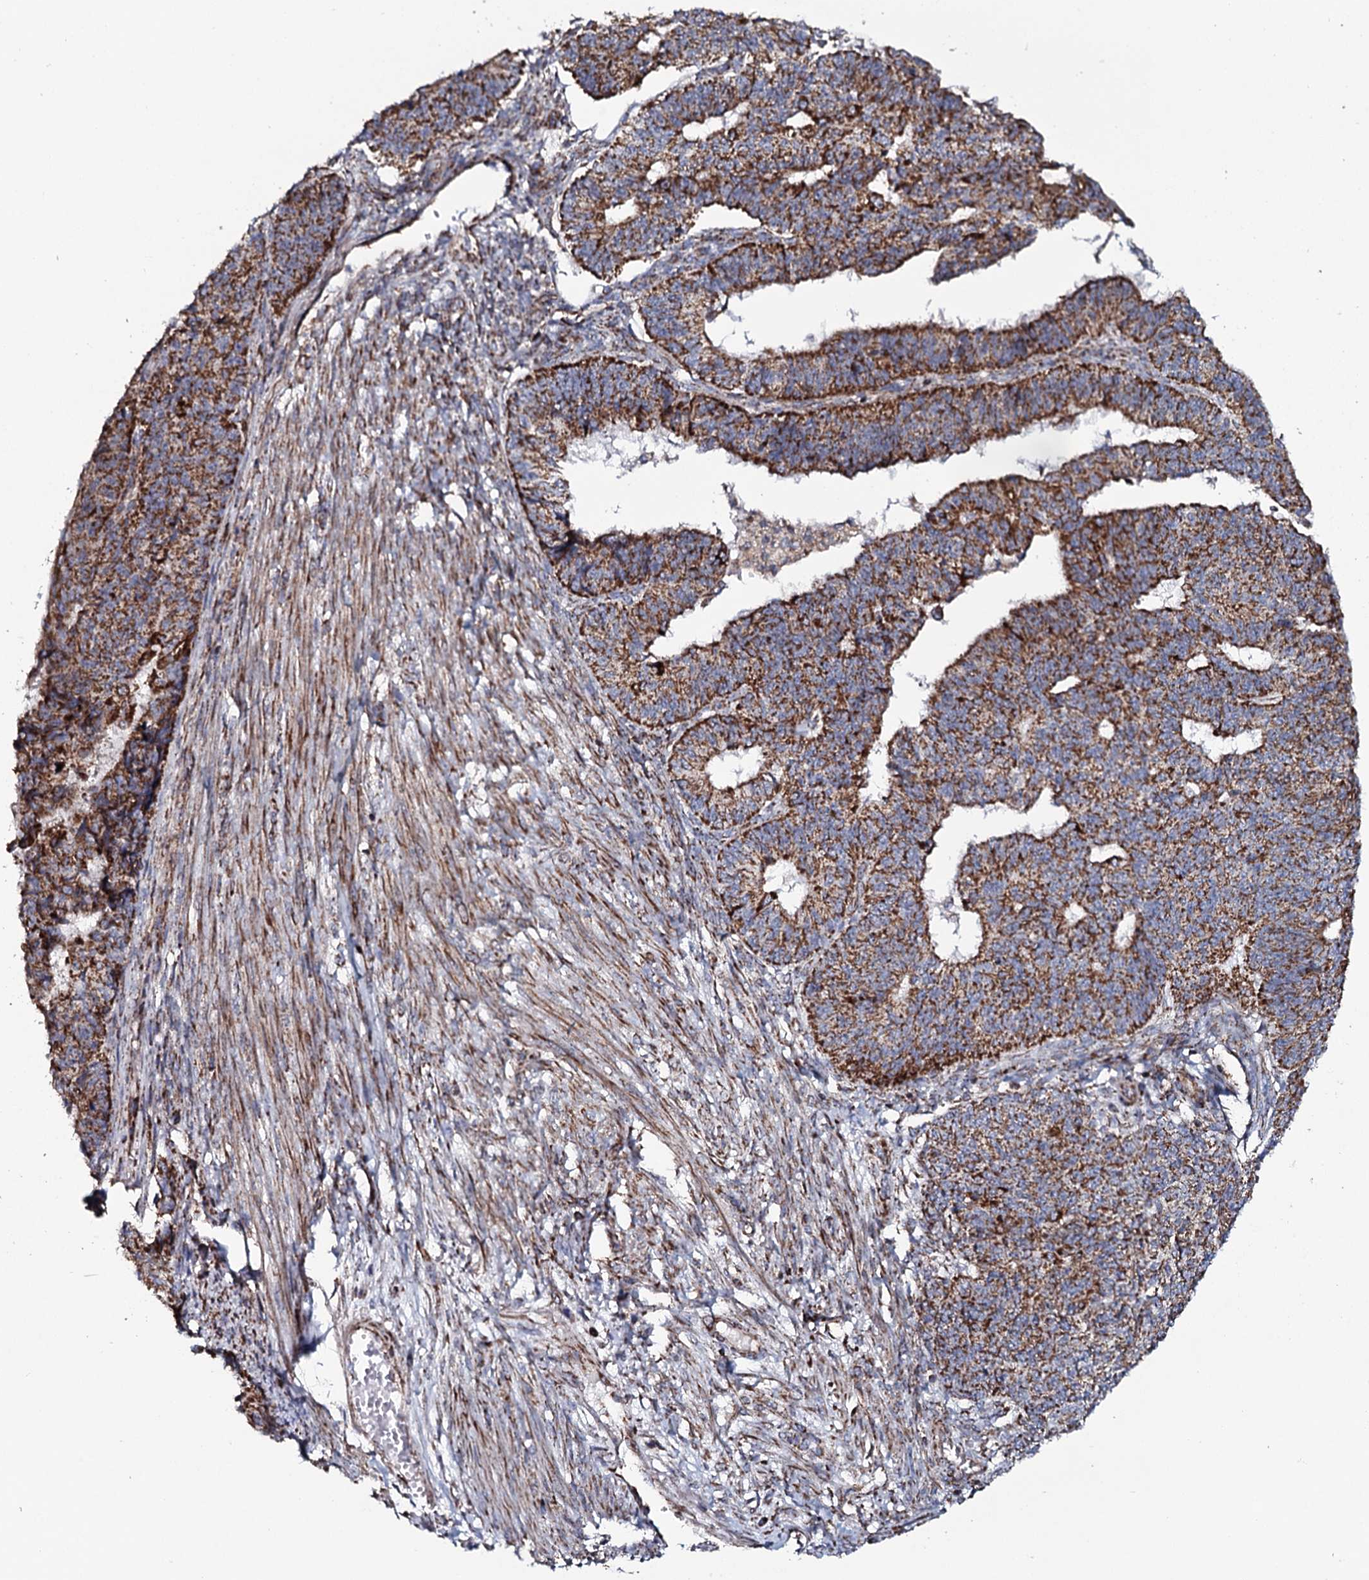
{"staining": {"intensity": "strong", "quantity": ">75%", "location": "cytoplasmic/membranous"}, "tissue": "endometrial cancer", "cell_type": "Tumor cells", "image_type": "cancer", "snomed": [{"axis": "morphology", "description": "Adenocarcinoma, NOS"}, {"axis": "topography", "description": "Endometrium"}], "caption": "Immunohistochemical staining of adenocarcinoma (endometrial) displays strong cytoplasmic/membranous protein staining in approximately >75% of tumor cells.", "gene": "EVC2", "patient": {"sex": "female", "age": 32}}